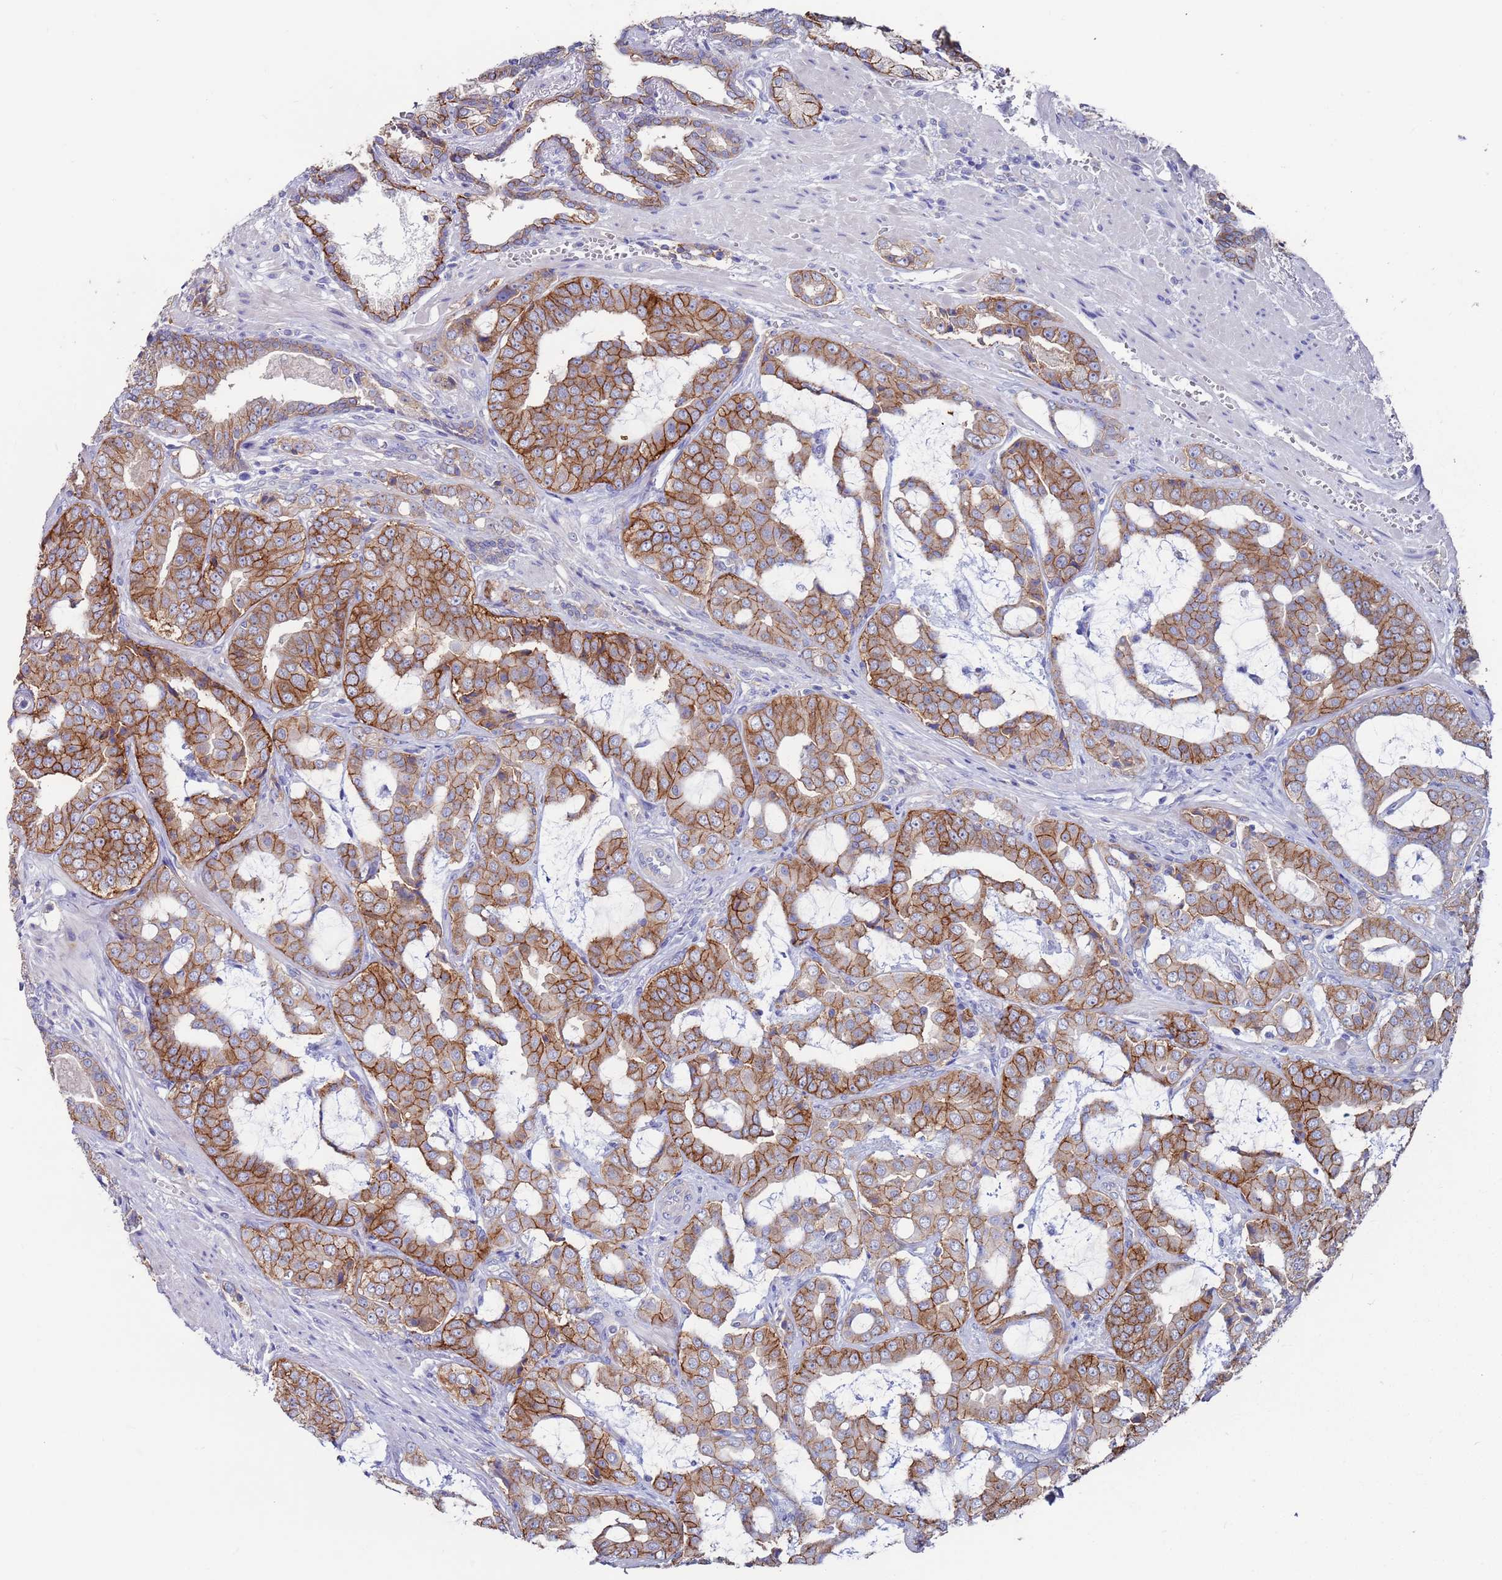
{"staining": {"intensity": "strong", "quantity": ">75%", "location": "cytoplasmic/membranous"}, "tissue": "prostate cancer", "cell_type": "Tumor cells", "image_type": "cancer", "snomed": [{"axis": "morphology", "description": "Adenocarcinoma, High grade"}, {"axis": "topography", "description": "Prostate"}], "caption": "DAB (3,3'-diaminobenzidine) immunohistochemical staining of prostate cancer (high-grade adenocarcinoma) demonstrates strong cytoplasmic/membranous protein expression in approximately >75% of tumor cells. Nuclei are stained in blue.", "gene": "KRTCAP3", "patient": {"sex": "male", "age": 71}}